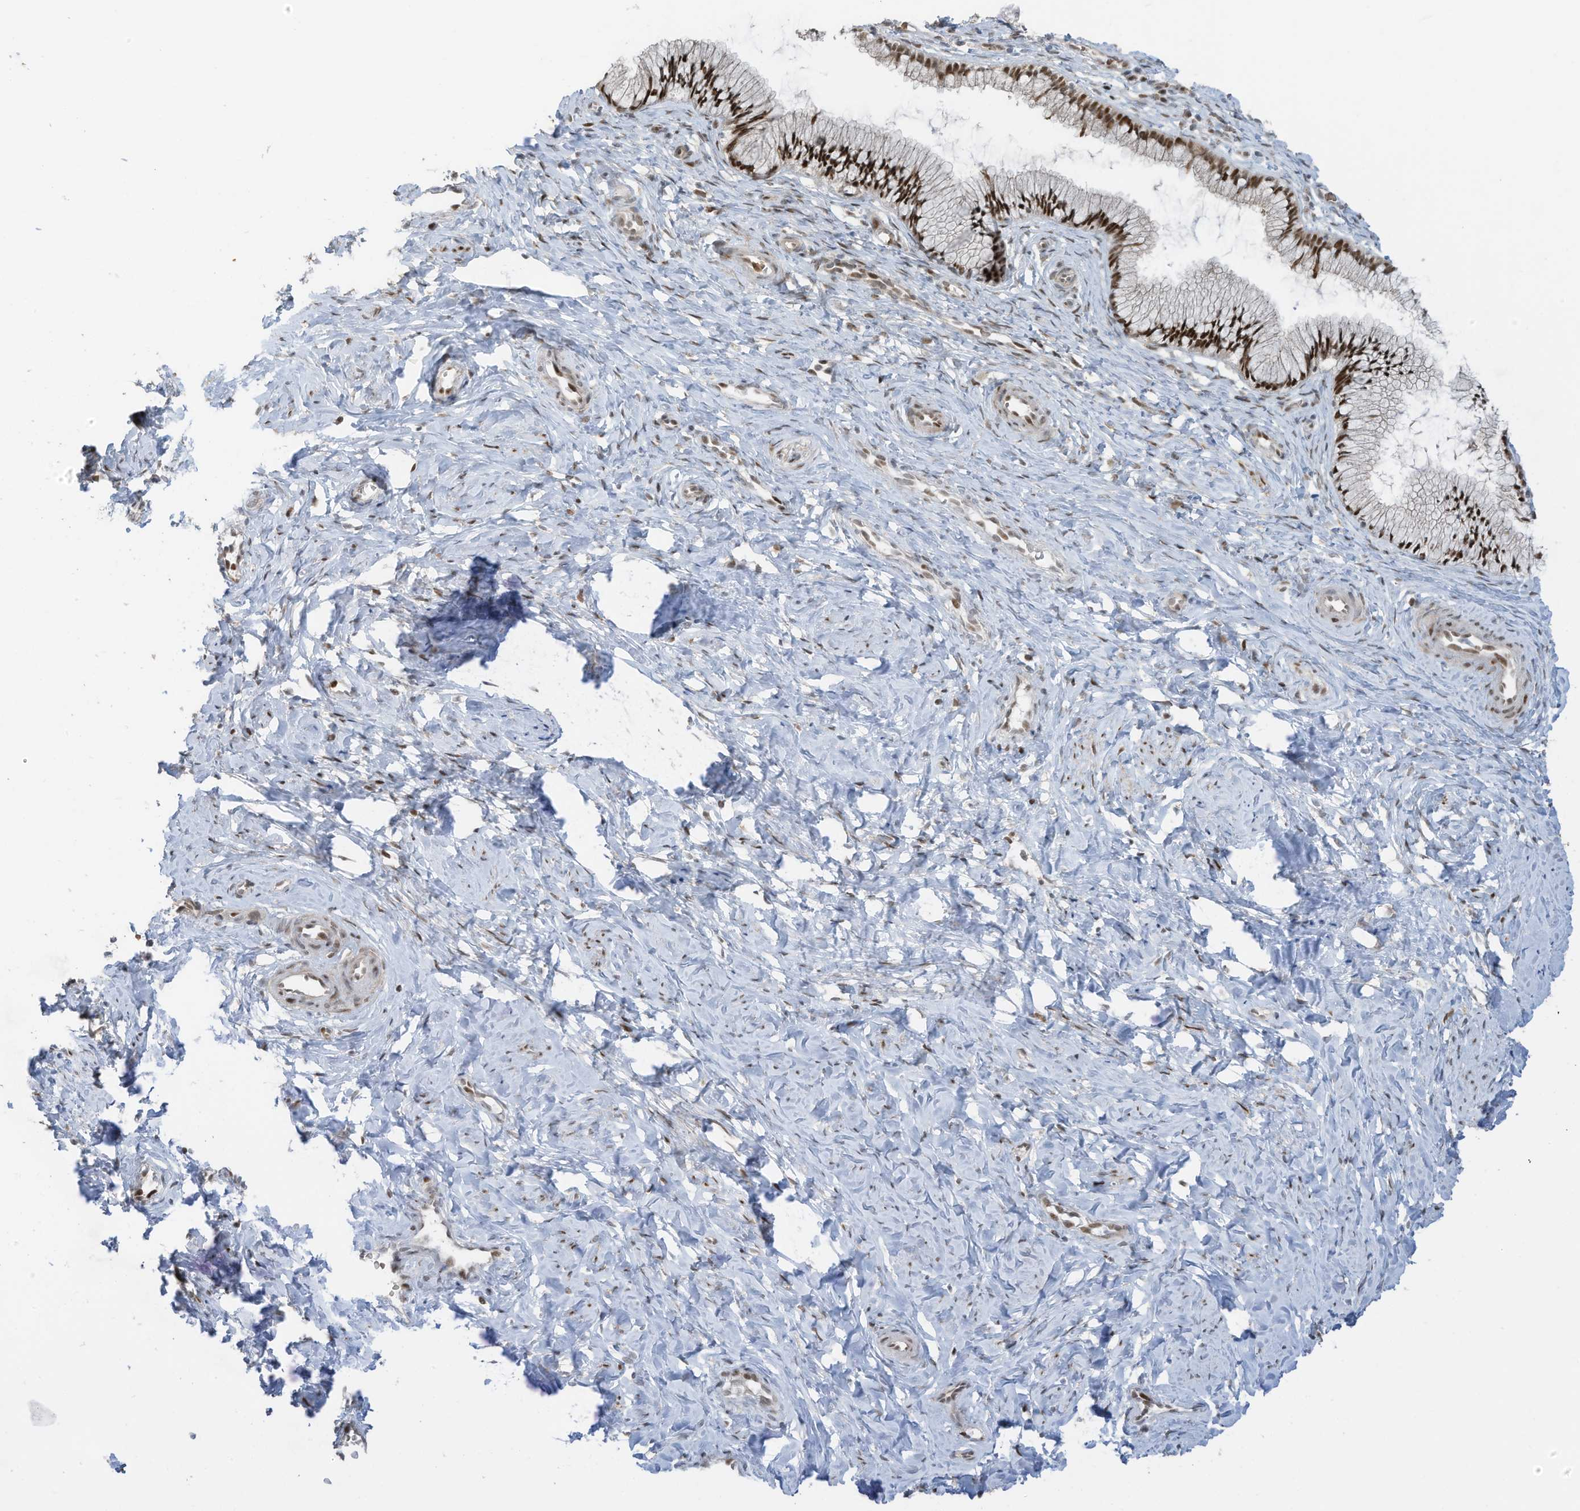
{"staining": {"intensity": "strong", "quantity": ">75%", "location": "nuclear"}, "tissue": "cervix", "cell_type": "Glandular cells", "image_type": "normal", "snomed": [{"axis": "morphology", "description": "Normal tissue, NOS"}, {"axis": "topography", "description": "Cervix"}], "caption": "This is a photomicrograph of immunohistochemistry staining of unremarkable cervix, which shows strong staining in the nuclear of glandular cells.", "gene": "ZCWPW2", "patient": {"sex": "female", "age": 27}}